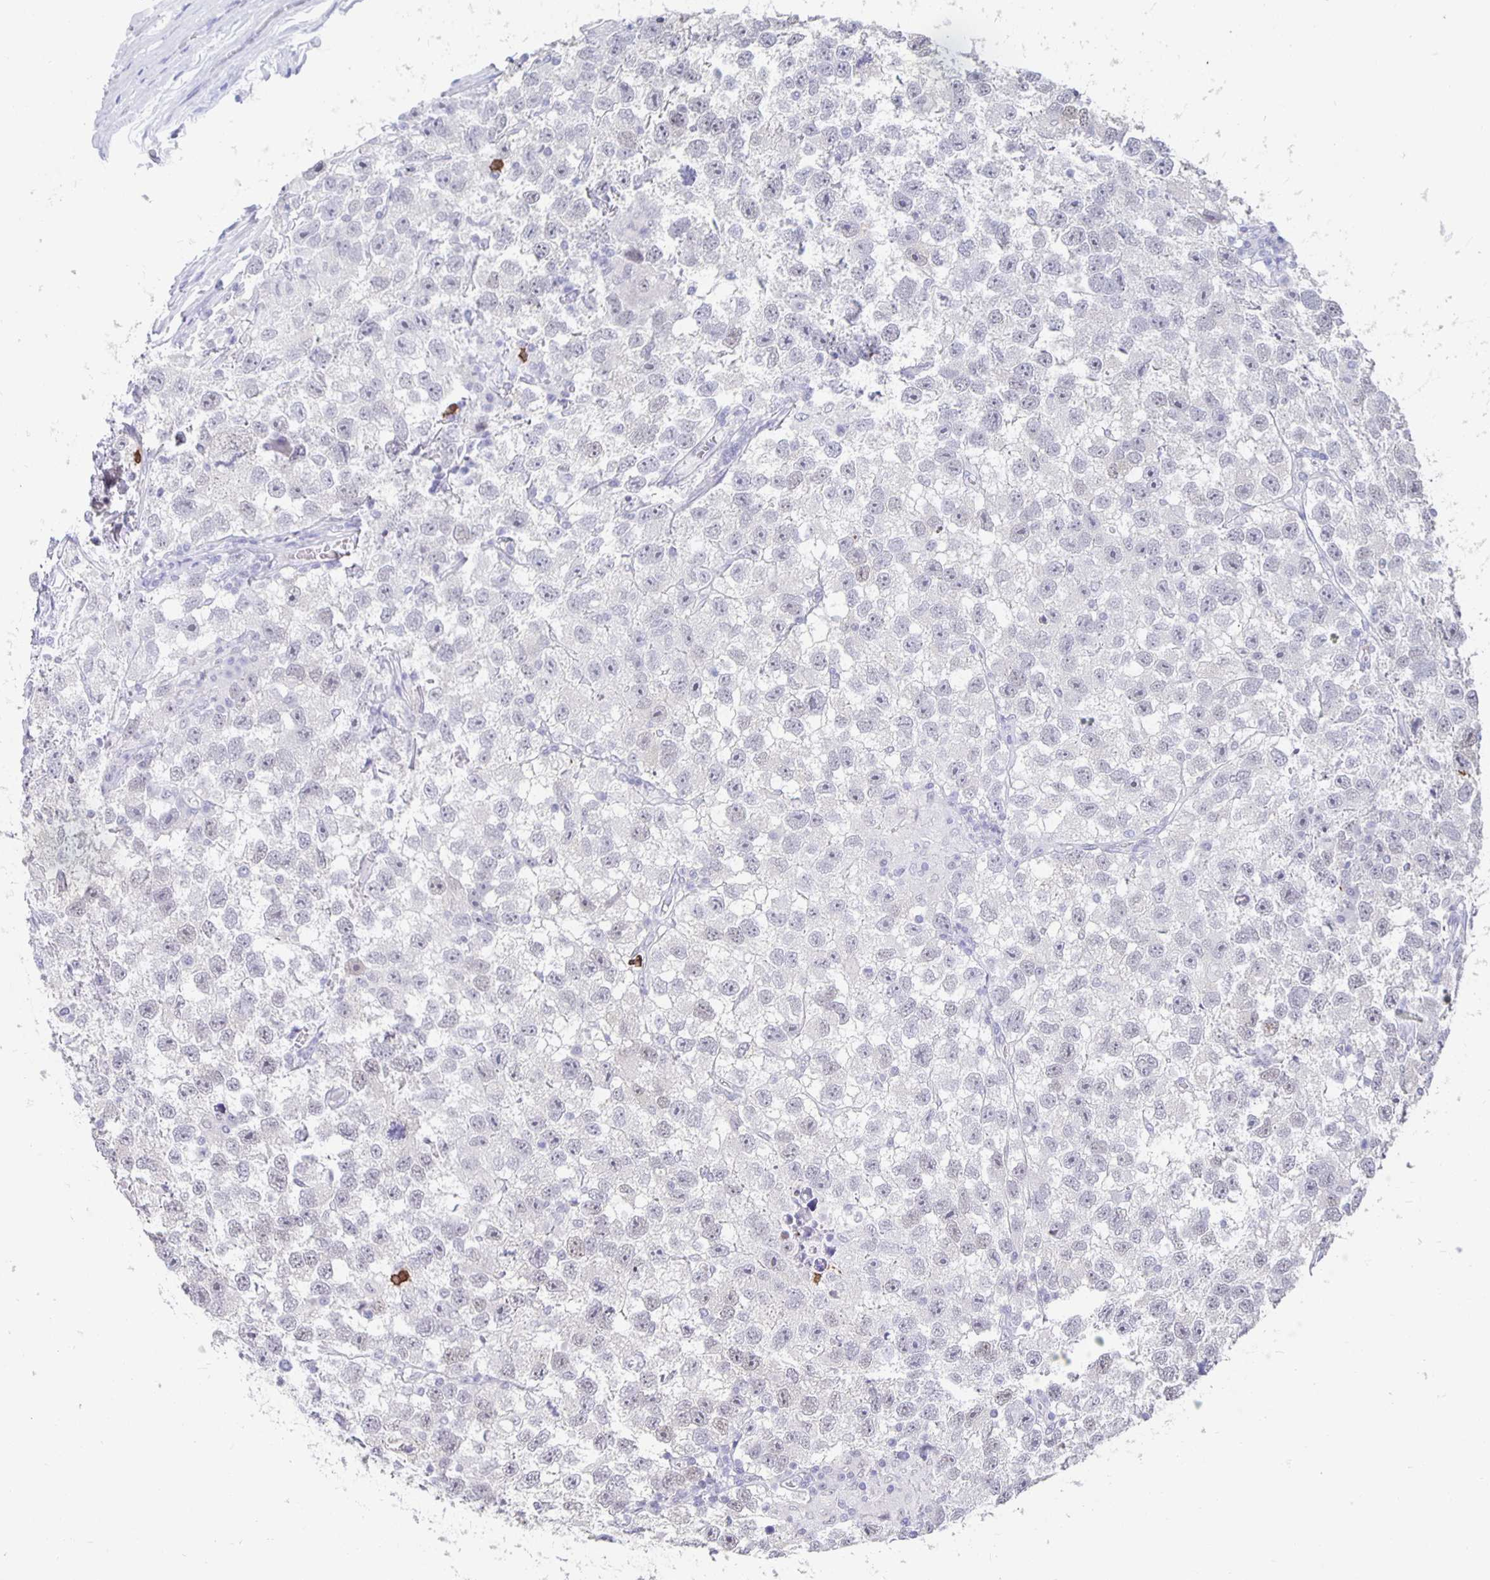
{"staining": {"intensity": "negative", "quantity": "none", "location": "none"}, "tissue": "testis cancer", "cell_type": "Tumor cells", "image_type": "cancer", "snomed": [{"axis": "morphology", "description": "Seminoma, NOS"}, {"axis": "topography", "description": "Testis"}], "caption": "This is an immunohistochemistry histopathology image of testis cancer. There is no positivity in tumor cells.", "gene": "ZNF691", "patient": {"sex": "male", "age": 26}}